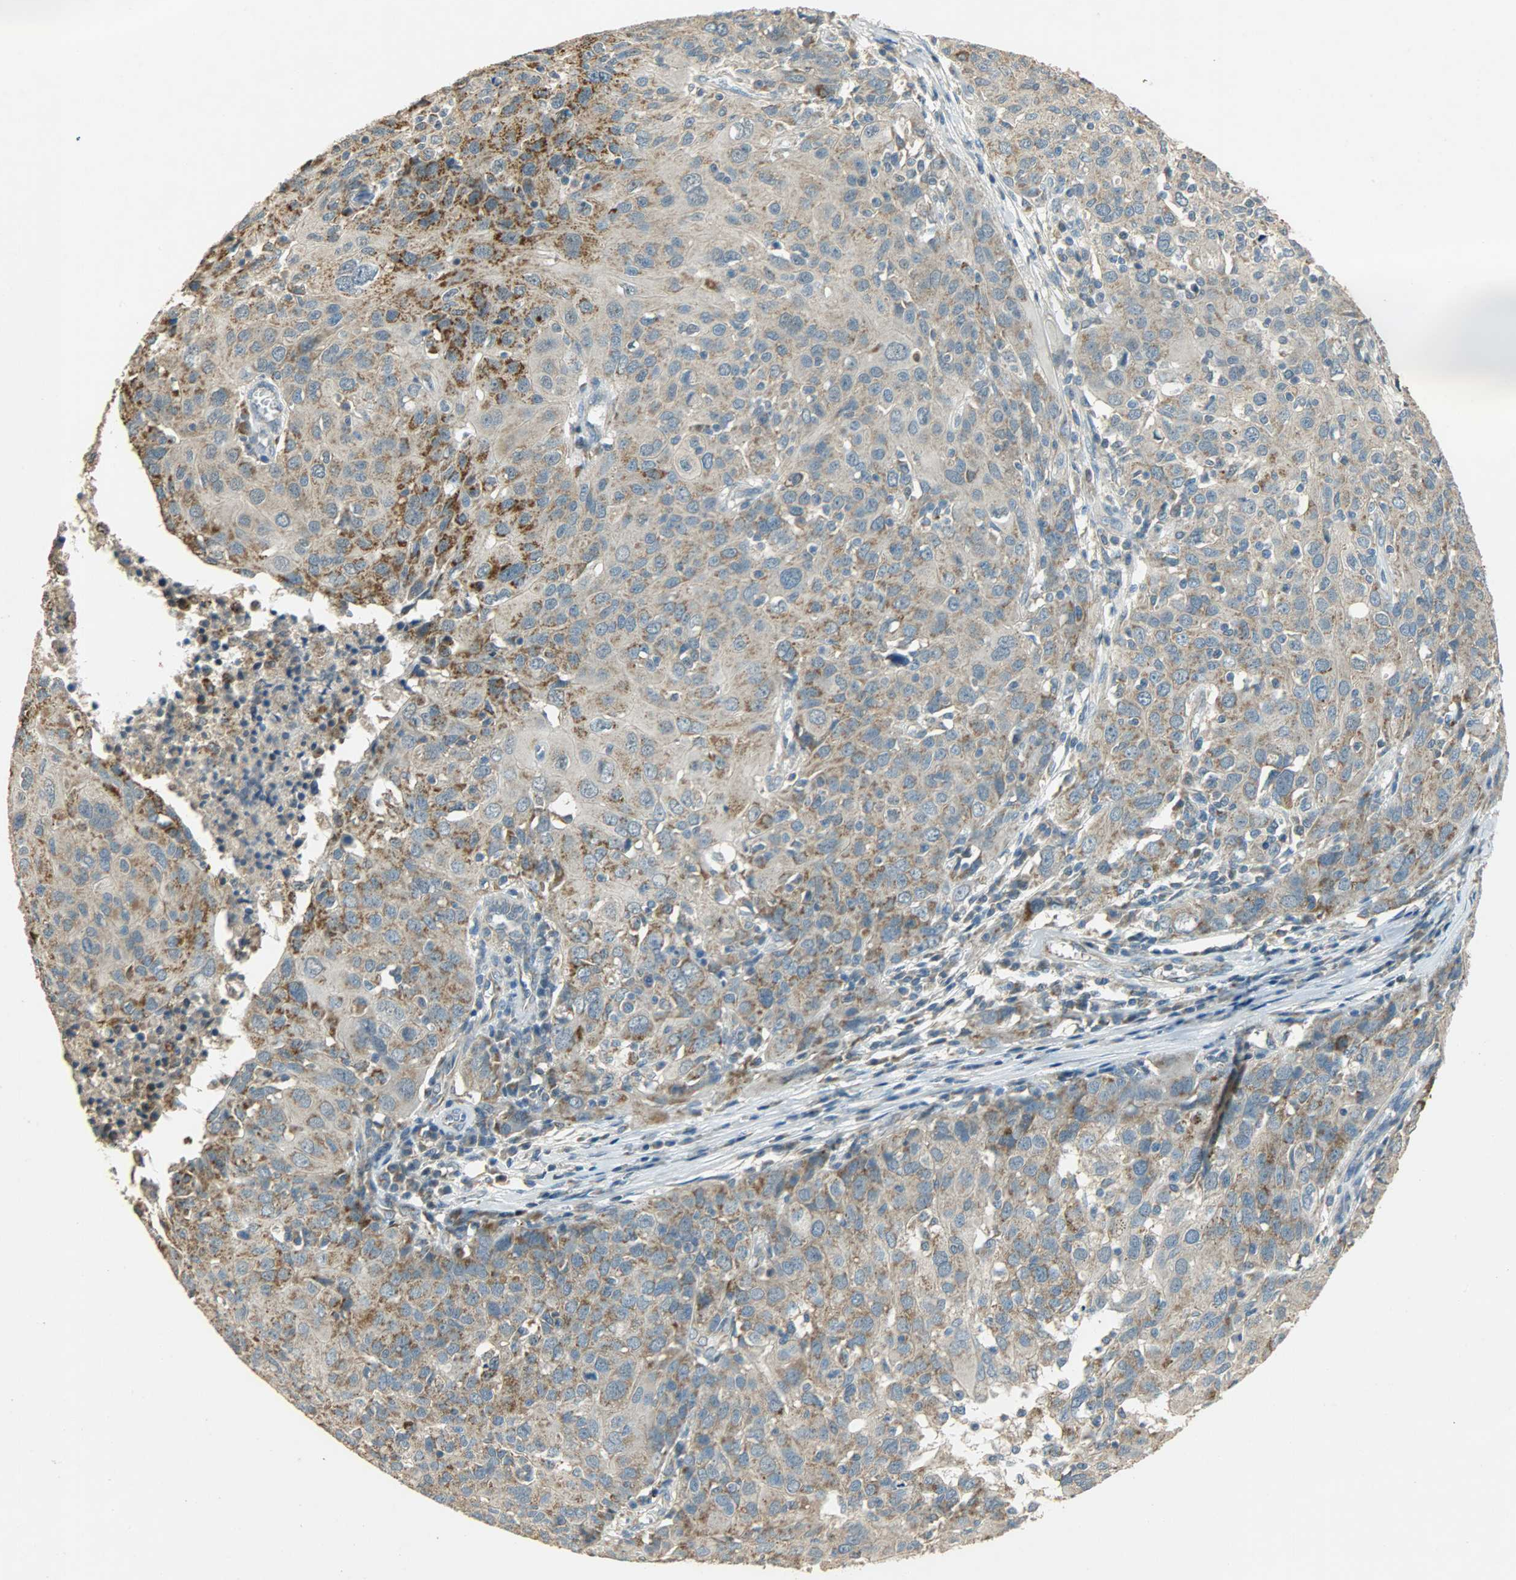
{"staining": {"intensity": "moderate", "quantity": ">75%", "location": "cytoplasmic/membranous"}, "tissue": "ovarian cancer", "cell_type": "Tumor cells", "image_type": "cancer", "snomed": [{"axis": "morphology", "description": "Carcinoma, endometroid"}, {"axis": "topography", "description": "Ovary"}], "caption": "Ovarian cancer (endometroid carcinoma) stained for a protein shows moderate cytoplasmic/membranous positivity in tumor cells. (Brightfield microscopy of DAB IHC at high magnification).", "gene": "HDHD5", "patient": {"sex": "female", "age": 50}}